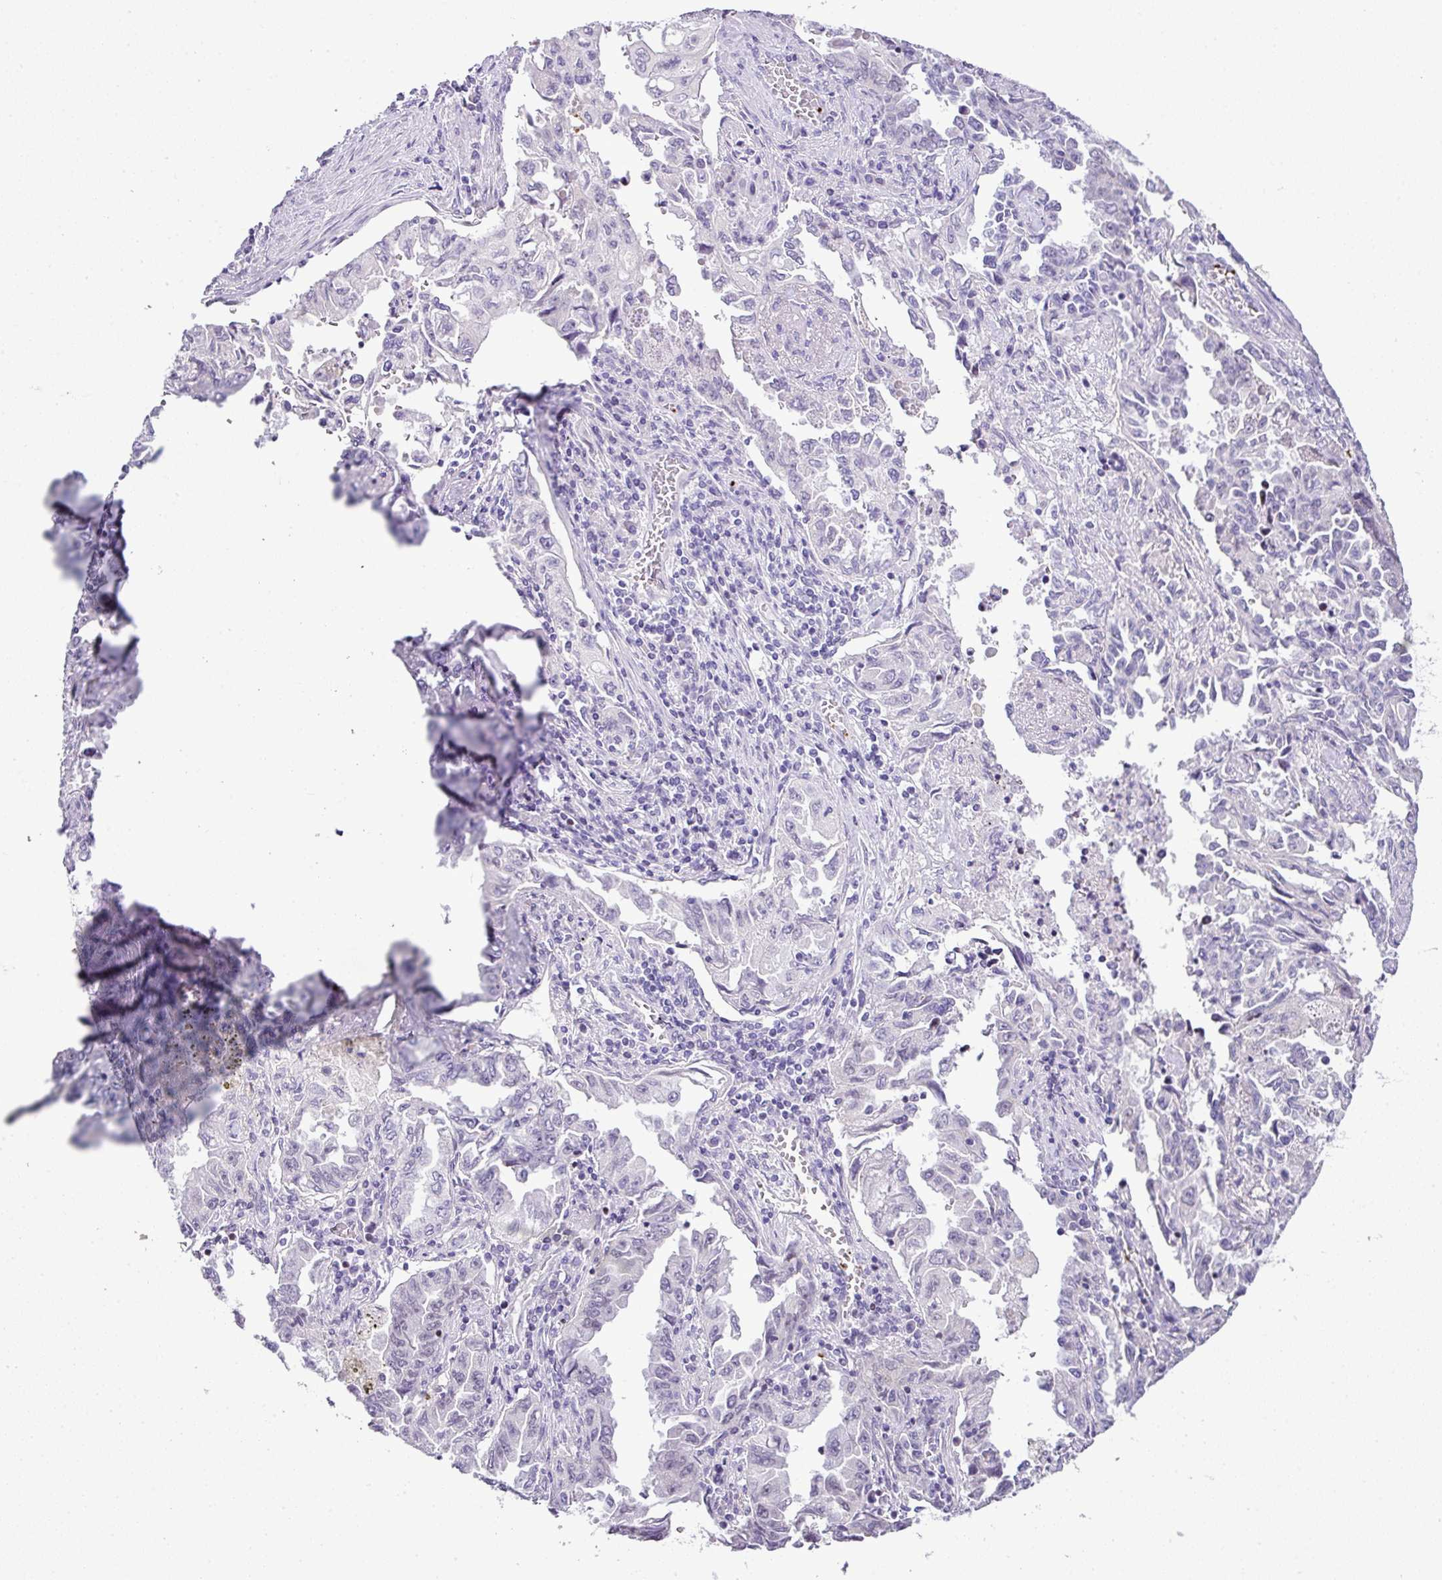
{"staining": {"intensity": "negative", "quantity": "none", "location": "none"}, "tissue": "lung cancer", "cell_type": "Tumor cells", "image_type": "cancer", "snomed": [{"axis": "morphology", "description": "Adenocarcinoma, NOS"}, {"axis": "topography", "description": "Lung"}], "caption": "The histopathology image exhibits no staining of tumor cells in adenocarcinoma (lung). Nuclei are stained in blue.", "gene": "CMTM5", "patient": {"sex": "female", "age": 51}}